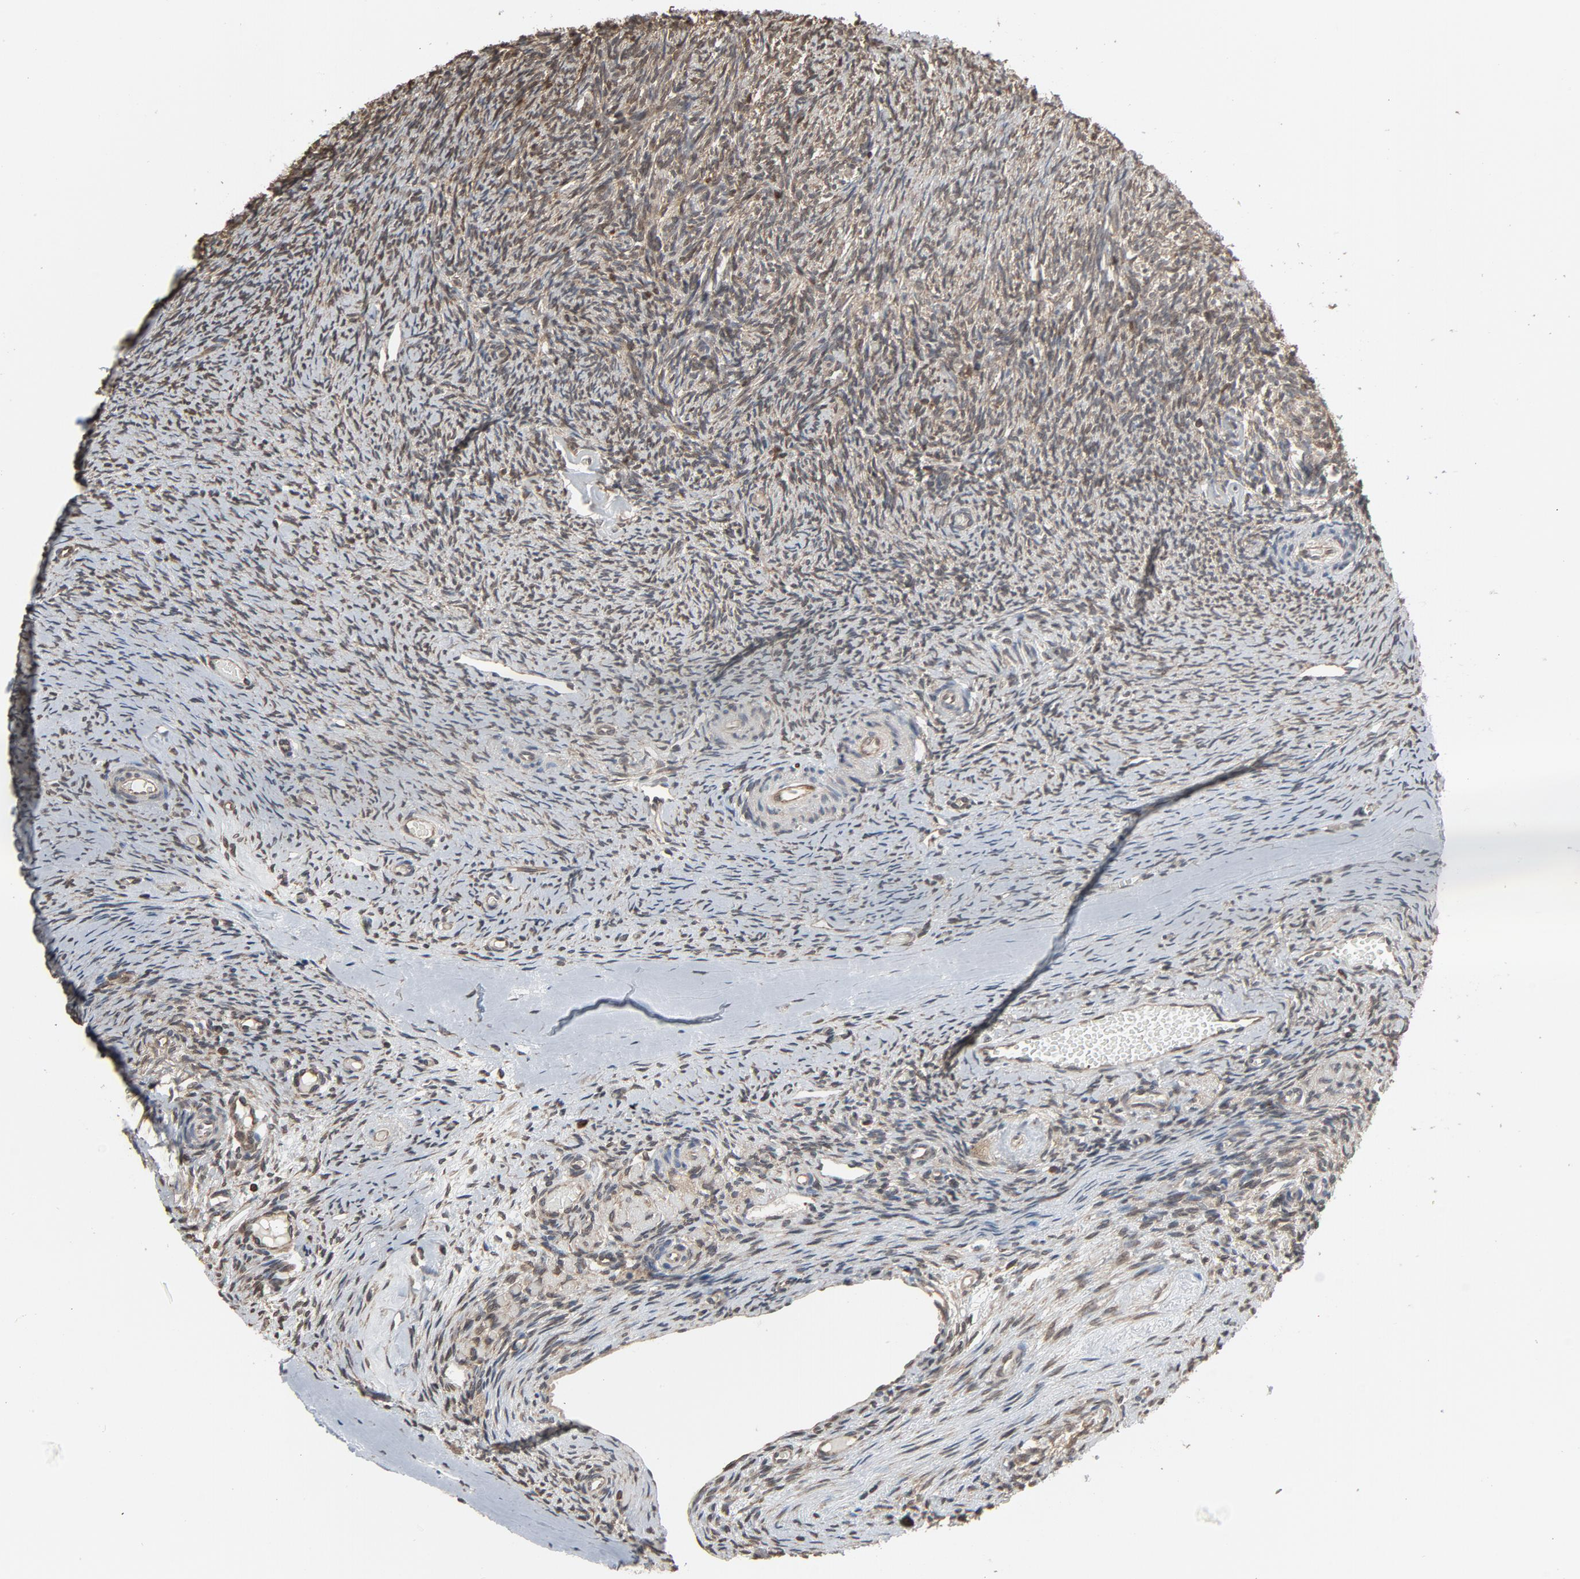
{"staining": {"intensity": "weak", "quantity": ">75%", "location": "cytoplasmic/membranous"}, "tissue": "ovary", "cell_type": "Follicle cells", "image_type": "normal", "snomed": [{"axis": "morphology", "description": "Normal tissue, NOS"}, {"axis": "topography", "description": "Ovary"}], "caption": "IHC of normal ovary displays low levels of weak cytoplasmic/membranous staining in about >75% of follicle cells.", "gene": "UBE2D1", "patient": {"sex": "female", "age": 60}}